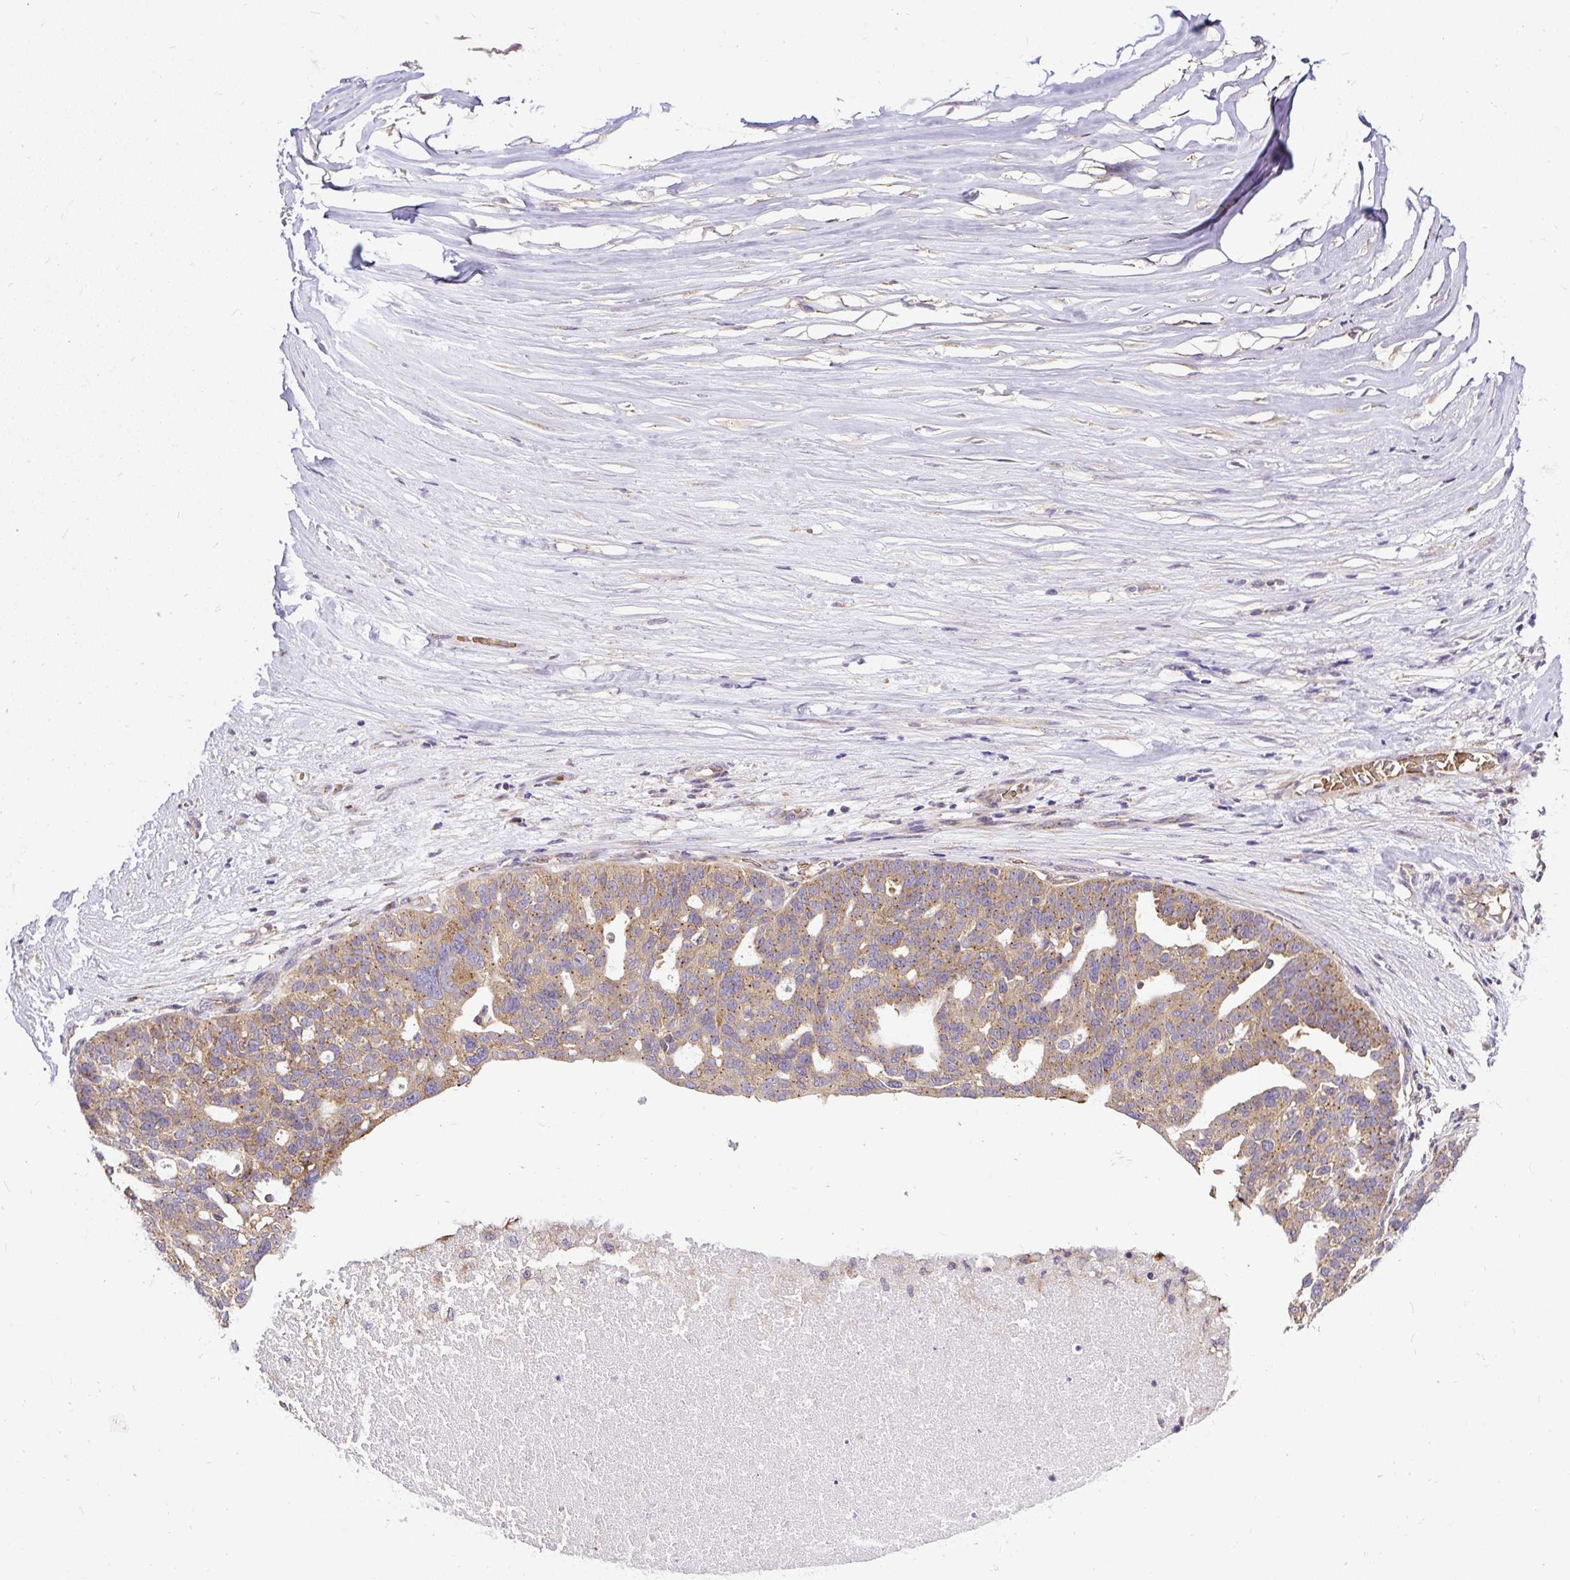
{"staining": {"intensity": "moderate", "quantity": ">75%", "location": "cytoplasmic/membranous"}, "tissue": "ovarian cancer", "cell_type": "Tumor cells", "image_type": "cancer", "snomed": [{"axis": "morphology", "description": "Cystadenocarcinoma, serous, NOS"}, {"axis": "topography", "description": "Ovary"}], "caption": "Protein staining of ovarian cancer (serous cystadenocarcinoma) tissue exhibits moderate cytoplasmic/membranous positivity in about >75% of tumor cells. (brown staining indicates protein expression, while blue staining denotes nuclei).", "gene": "SMC4", "patient": {"sex": "female", "age": 59}}